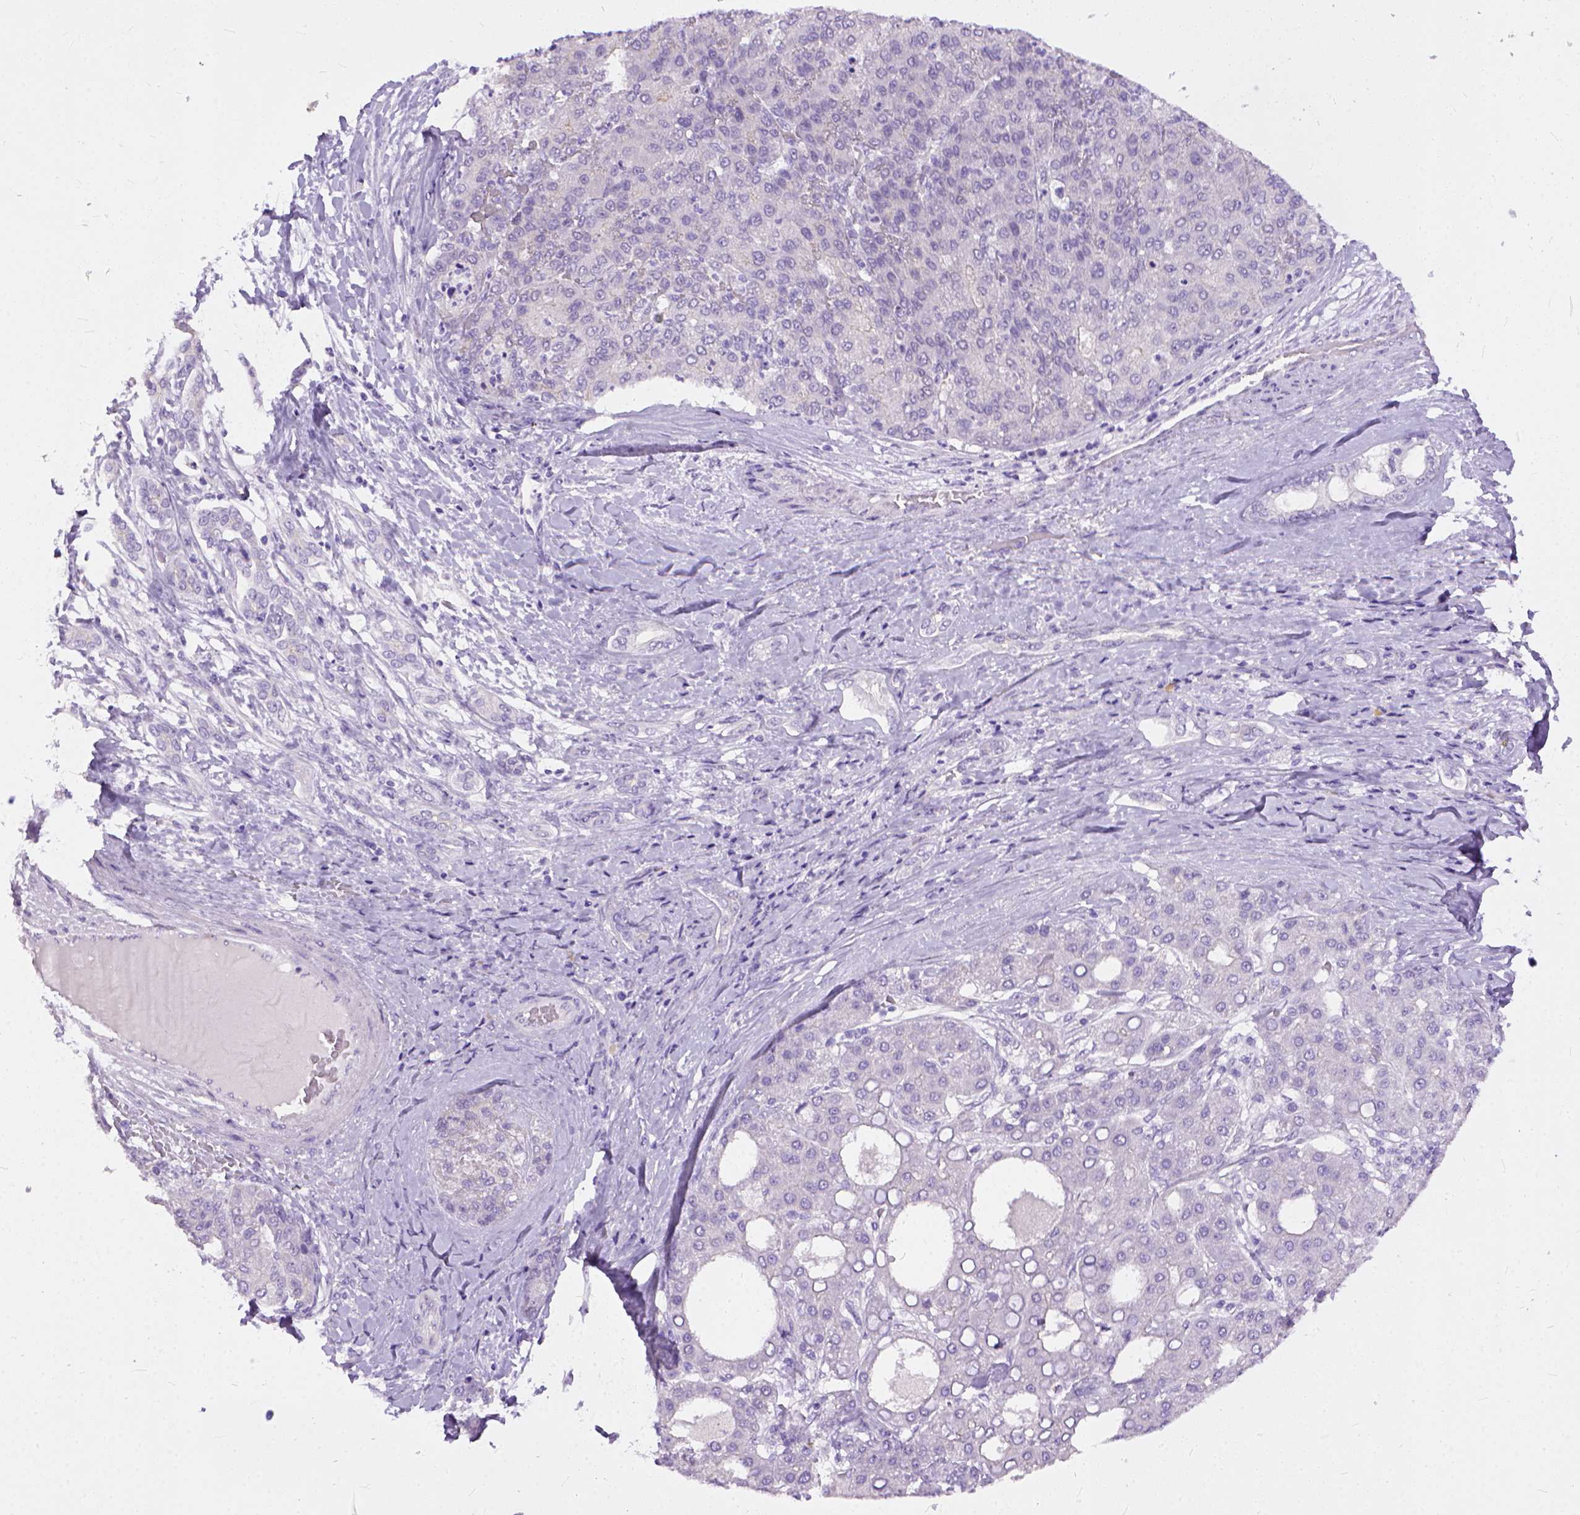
{"staining": {"intensity": "negative", "quantity": "none", "location": "none"}, "tissue": "liver cancer", "cell_type": "Tumor cells", "image_type": "cancer", "snomed": [{"axis": "morphology", "description": "Carcinoma, Hepatocellular, NOS"}, {"axis": "topography", "description": "Liver"}], "caption": "Immunohistochemical staining of hepatocellular carcinoma (liver) shows no significant staining in tumor cells.", "gene": "ADGRF1", "patient": {"sex": "male", "age": 65}}